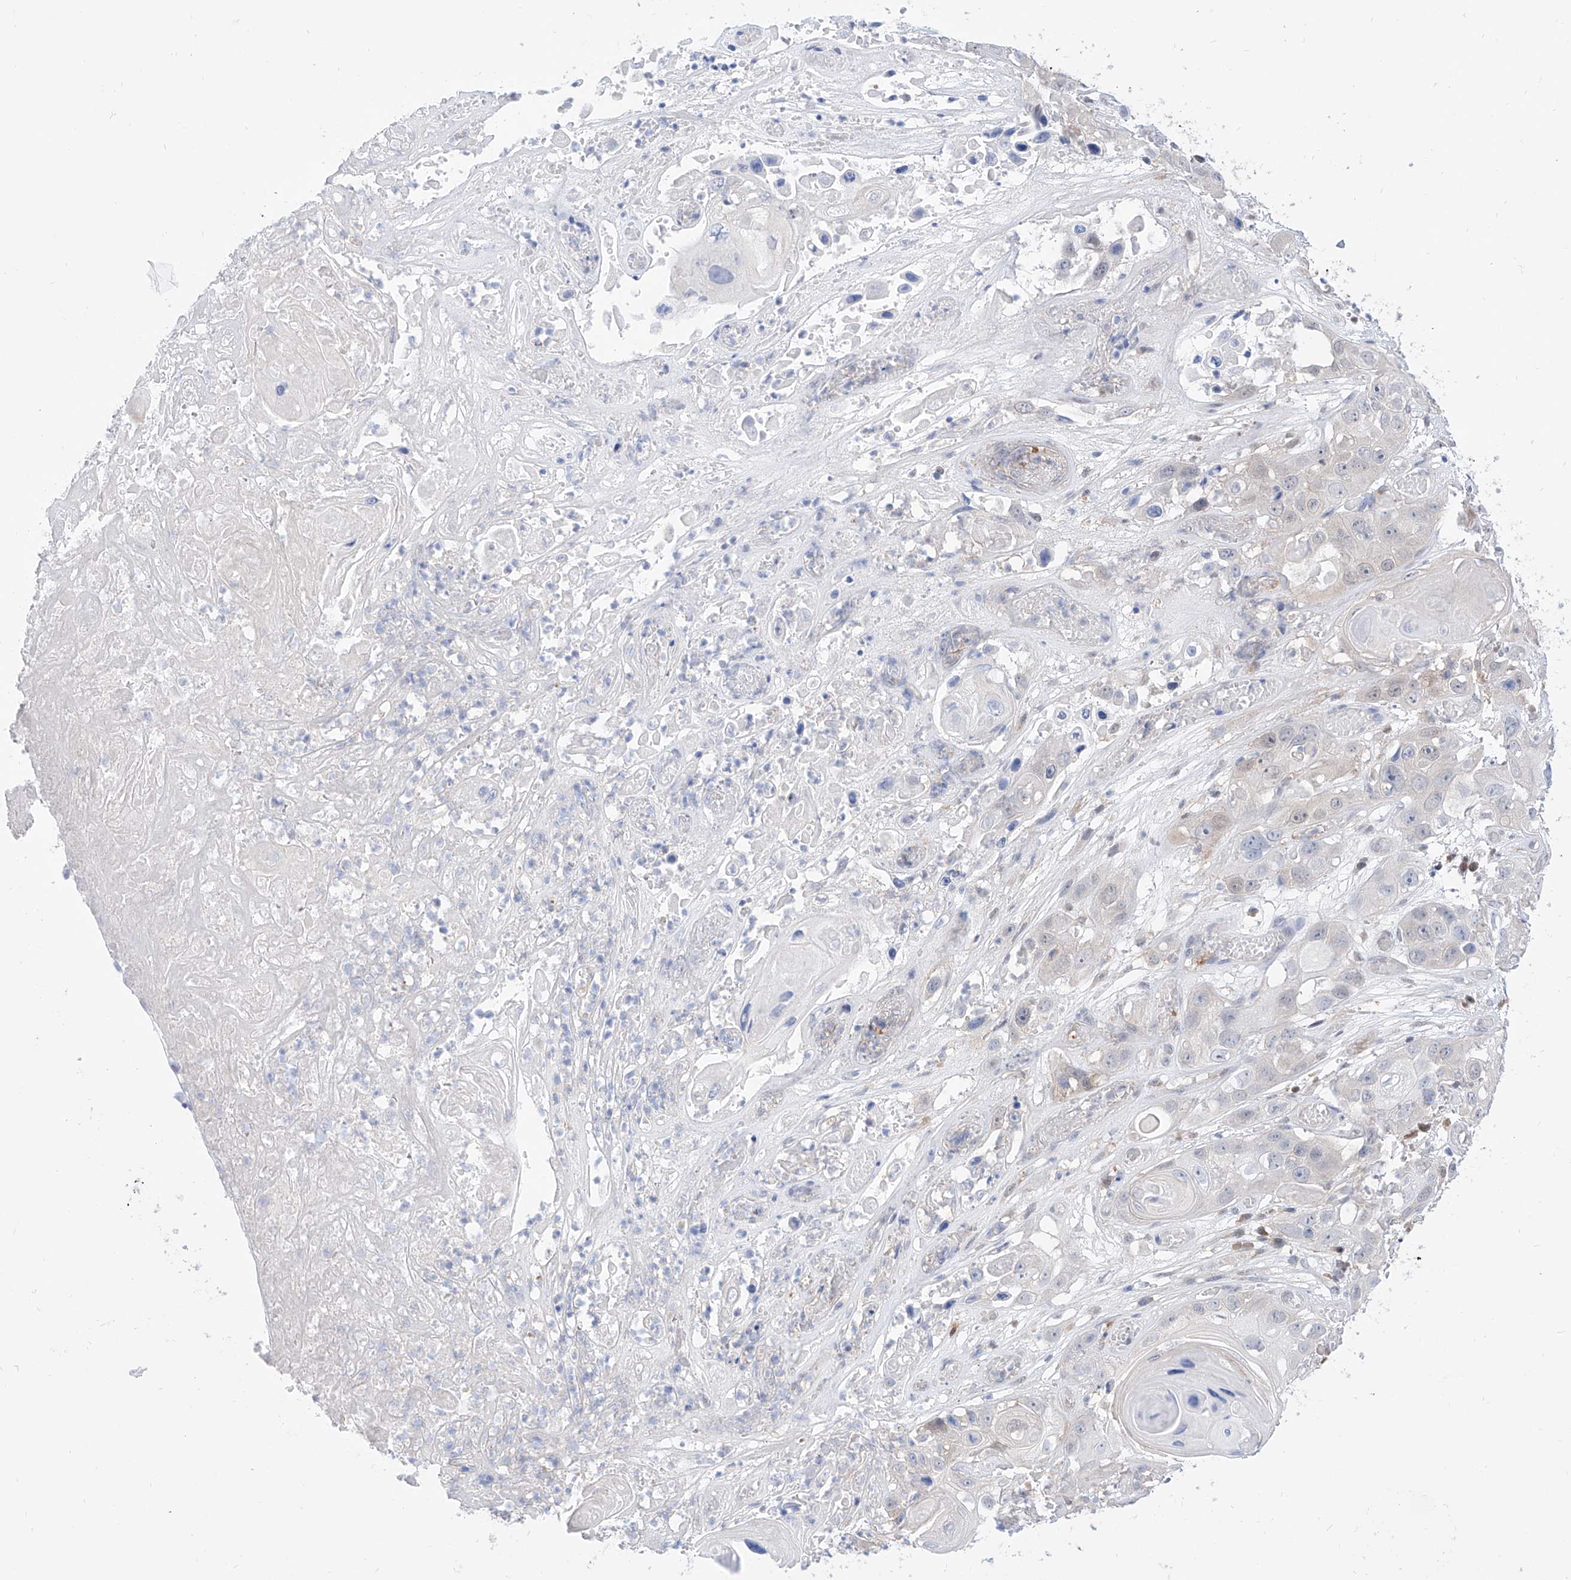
{"staining": {"intensity": "negative", "quantity": "none", "location": "none"}, "tissue": "skin cancer", "cell_type": "Tumor cells", "image_type": "cancer", "snomed": [{"axis": "morphology", "description": "Squamous cell carcinoma, NOS"}, {"axis": "topography", "description": "Skin"}], "caption": "A micrograph of skin squamous cell carcinoma stained for a protein exhibits no brown staining in tumor cells.", "gene": "PDXK", "patient": {"sex": "male", "age": 55}}